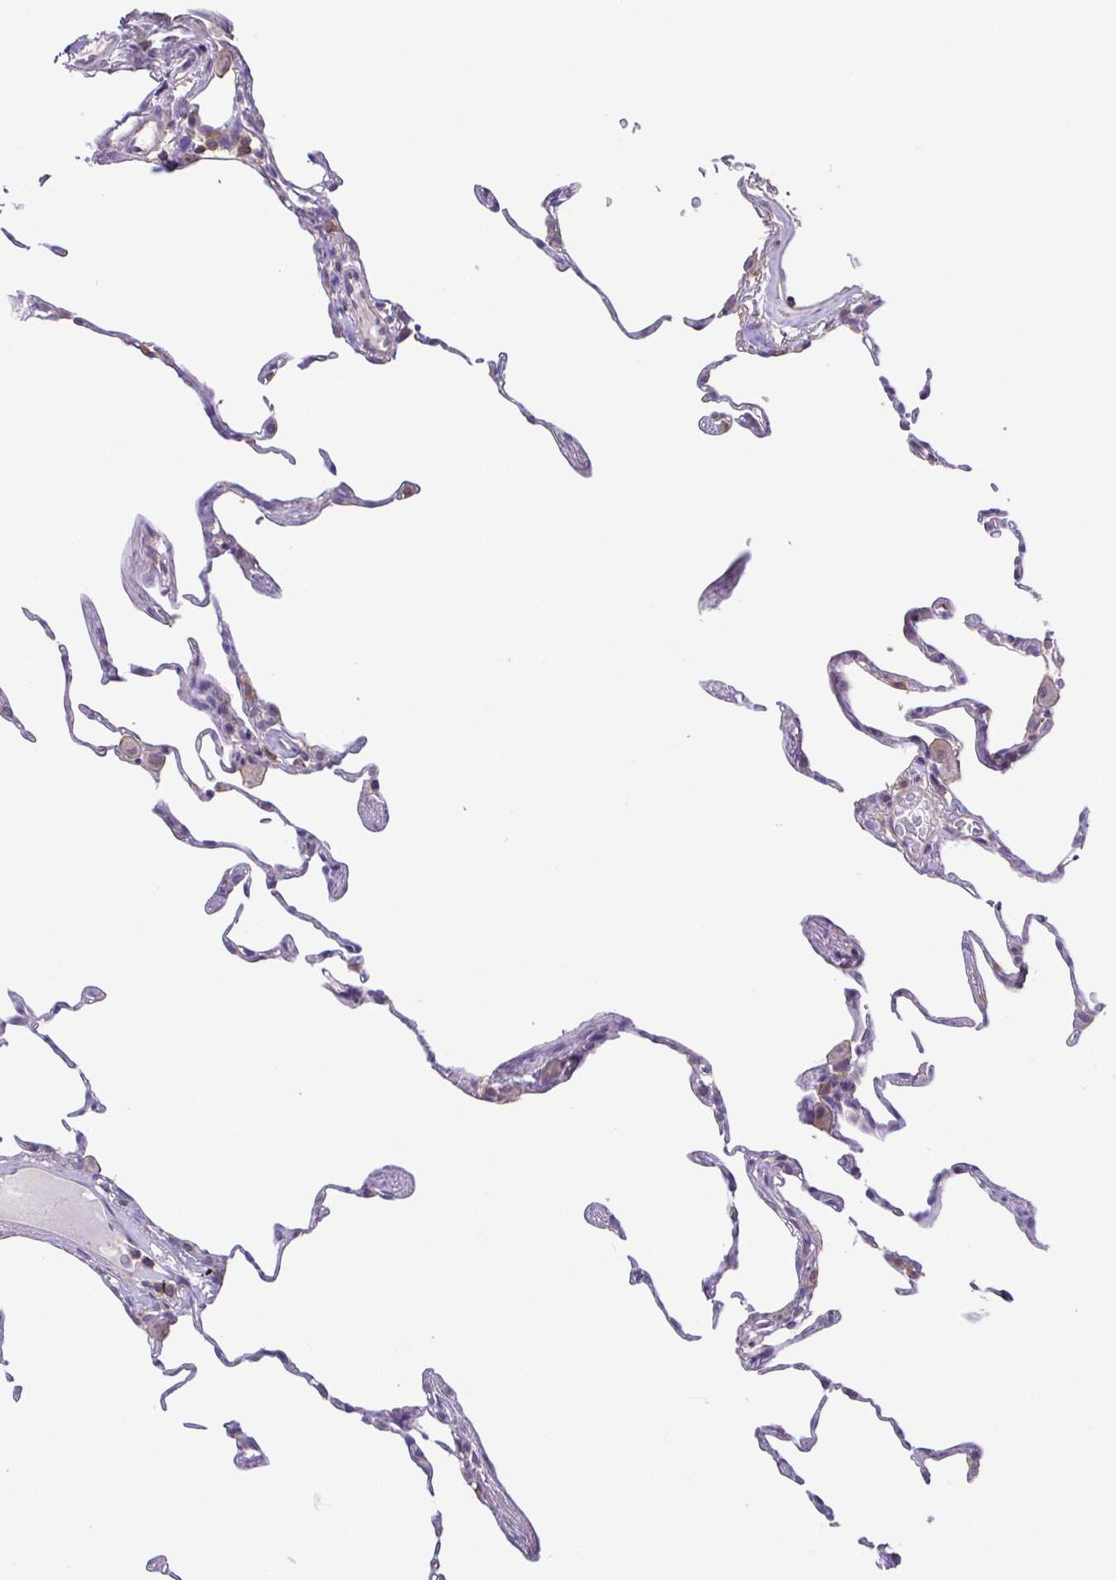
{"staining": {"intensity": "negative", "quantity": "none", "location": "none"}, "tissue": "lung", "cell_type": "Alveolar cells", "image_type": "normal", "snomed": [{"axis": "morphology", "description": "Normal tissue, NOS"}, {"axis": "topography", "description": "Lung"}], "caption": "A photomicrograph of lung stained for a protein demonstrates no brown staining in alveolar cells.", "gene": "ACTRT2", "patient": {"sex": "female", "age": 57}}